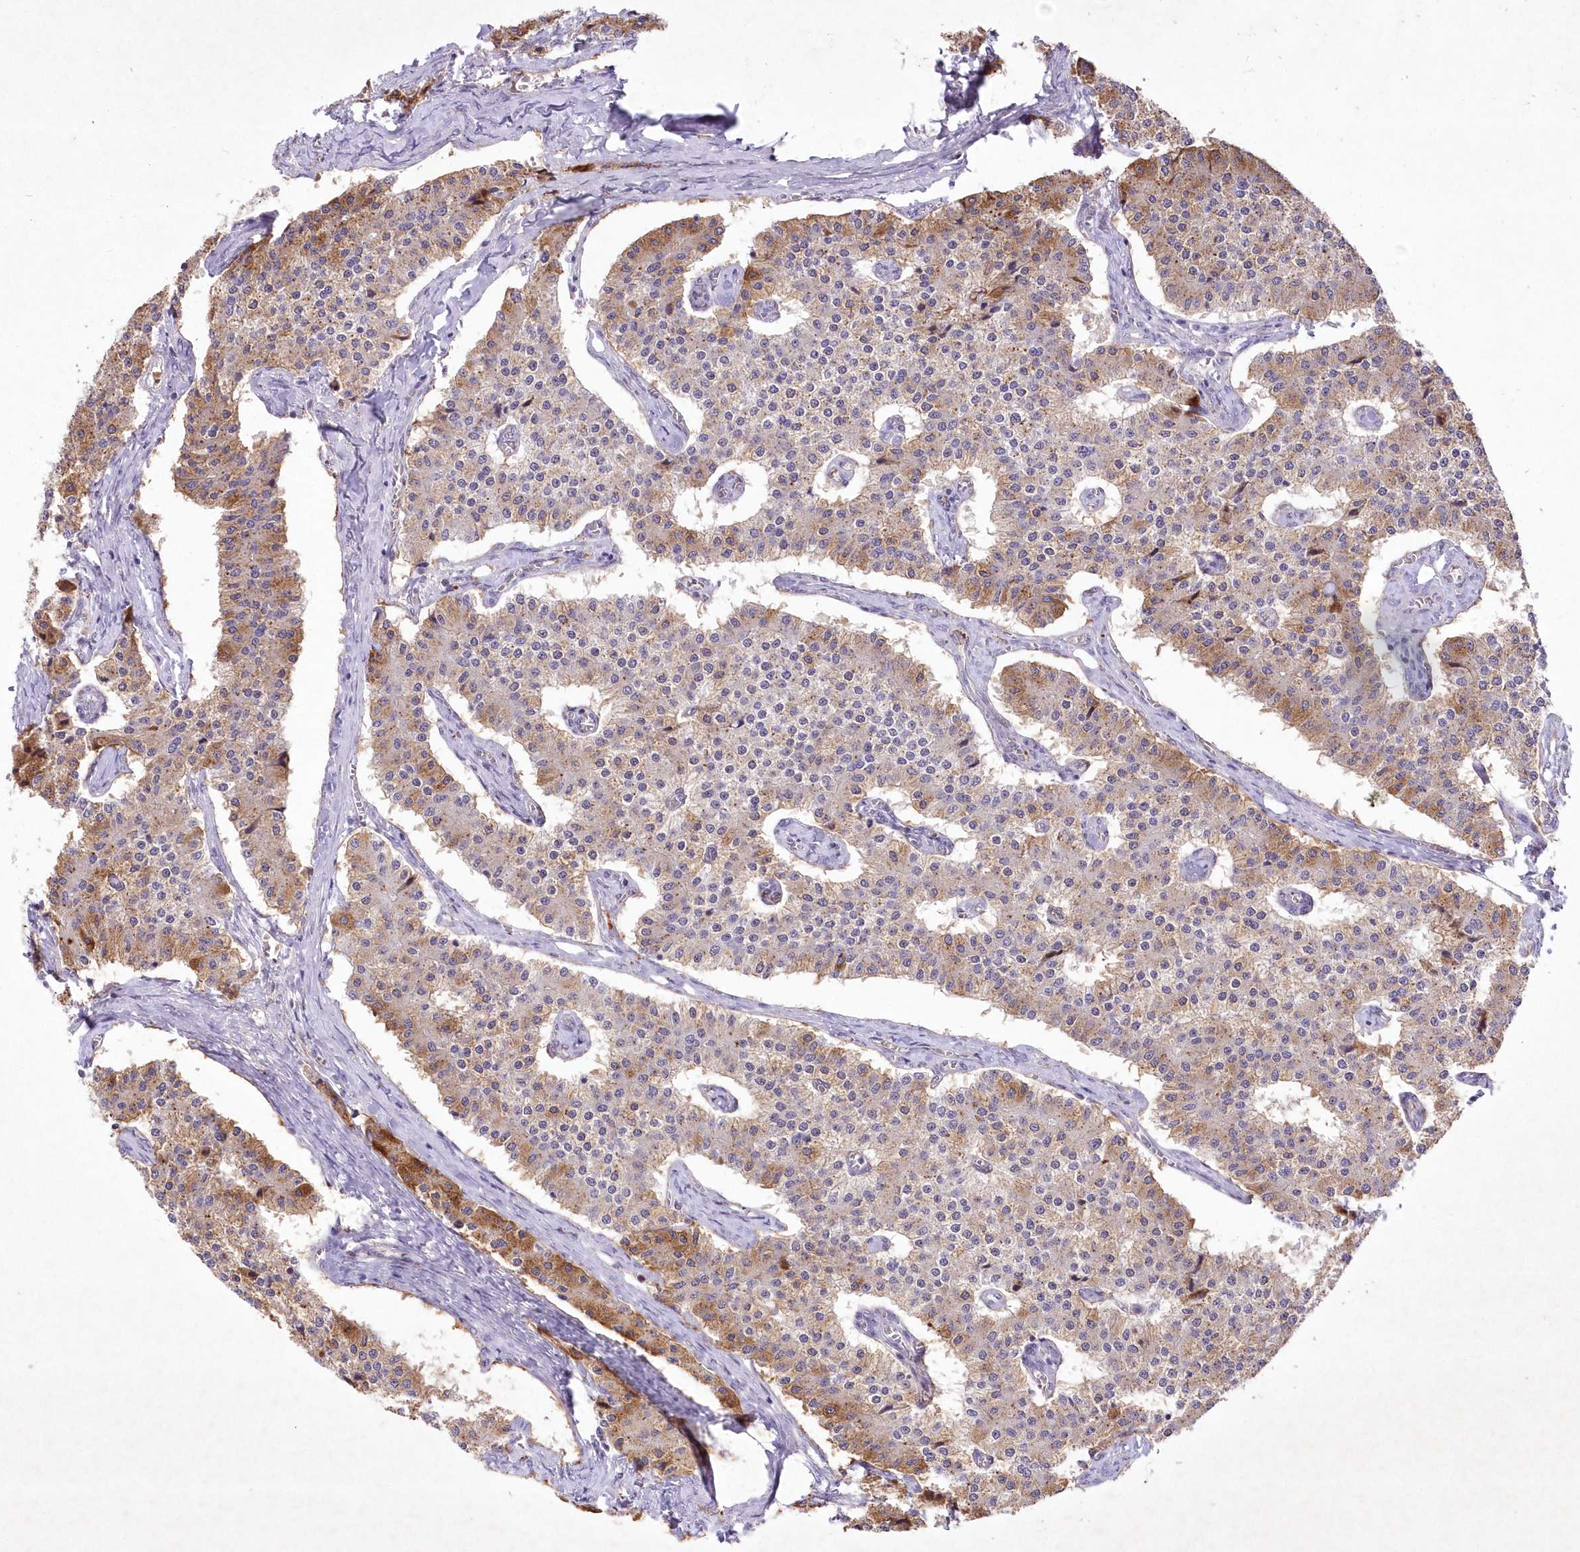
{"staining": {"intensity": "moderate", "quantity": "25%-75%", "location": "cytoplasmic/membranous"}, "tissue": "carcinoid", "cell_type": "Tumor cells", "image_type": "cancer", "snomed": [{"axis": "morphology", "description": "Carcinoid, malignant, NOS"}, {"axis": "topography", "description": "Colon"}], "caption": "Carcinoid (malignant) stained for a protein shows moderate cytoplasmic/membranous positivity in tumor cells. The protein of interest is shown in brown color, while the nuclei are stained blue.", "gene": "RBM27", "patient": {"sex": "female", "age": 52}}